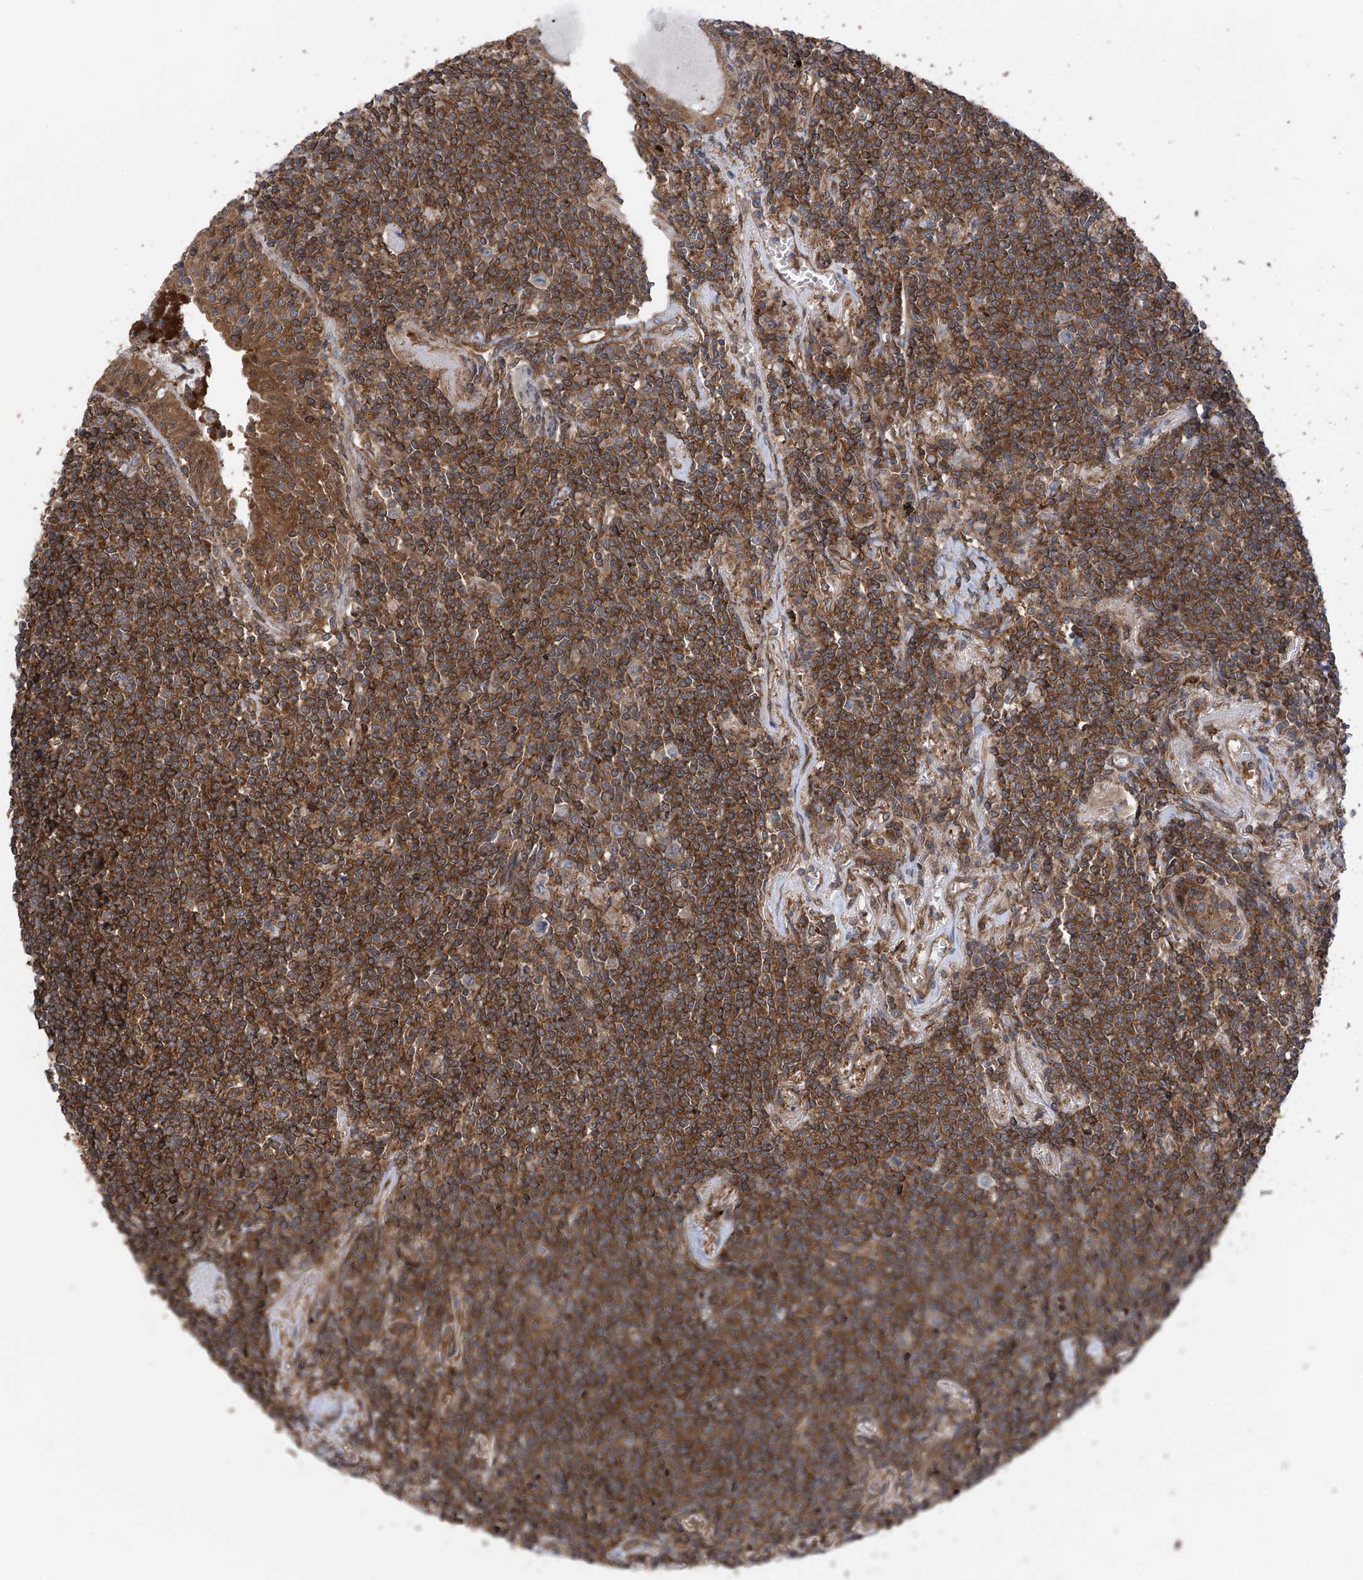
{"staining": {"intensity": "moderate", "quantity": ">75%", "location": "cytoplasmic/membranous"}, "tissue": "lymphoma", "cell_type": "Tumor cells", "image_type": "cancer", "snomed": [{"axis": "morphology", "description": "Malignant lymphoma, non-Hodgkin's type, Low grade"}, {"axis": "topography", "description": "Lung"}], "caption": "An IHC histopathology image of tumor tissue is shown. Protein staining in brown shows moderate cytoplasmic/membranous positivity in malignant lymphoma, non-Hodgkin's type (low-grade) within tumor cells. The protein is stained brown, and the nuclei are stained in blue (DAB IHC with brightfield microscopy, high magnification).", "gene": "CHPF", "patient": {"sex": "female", "age": 71}}